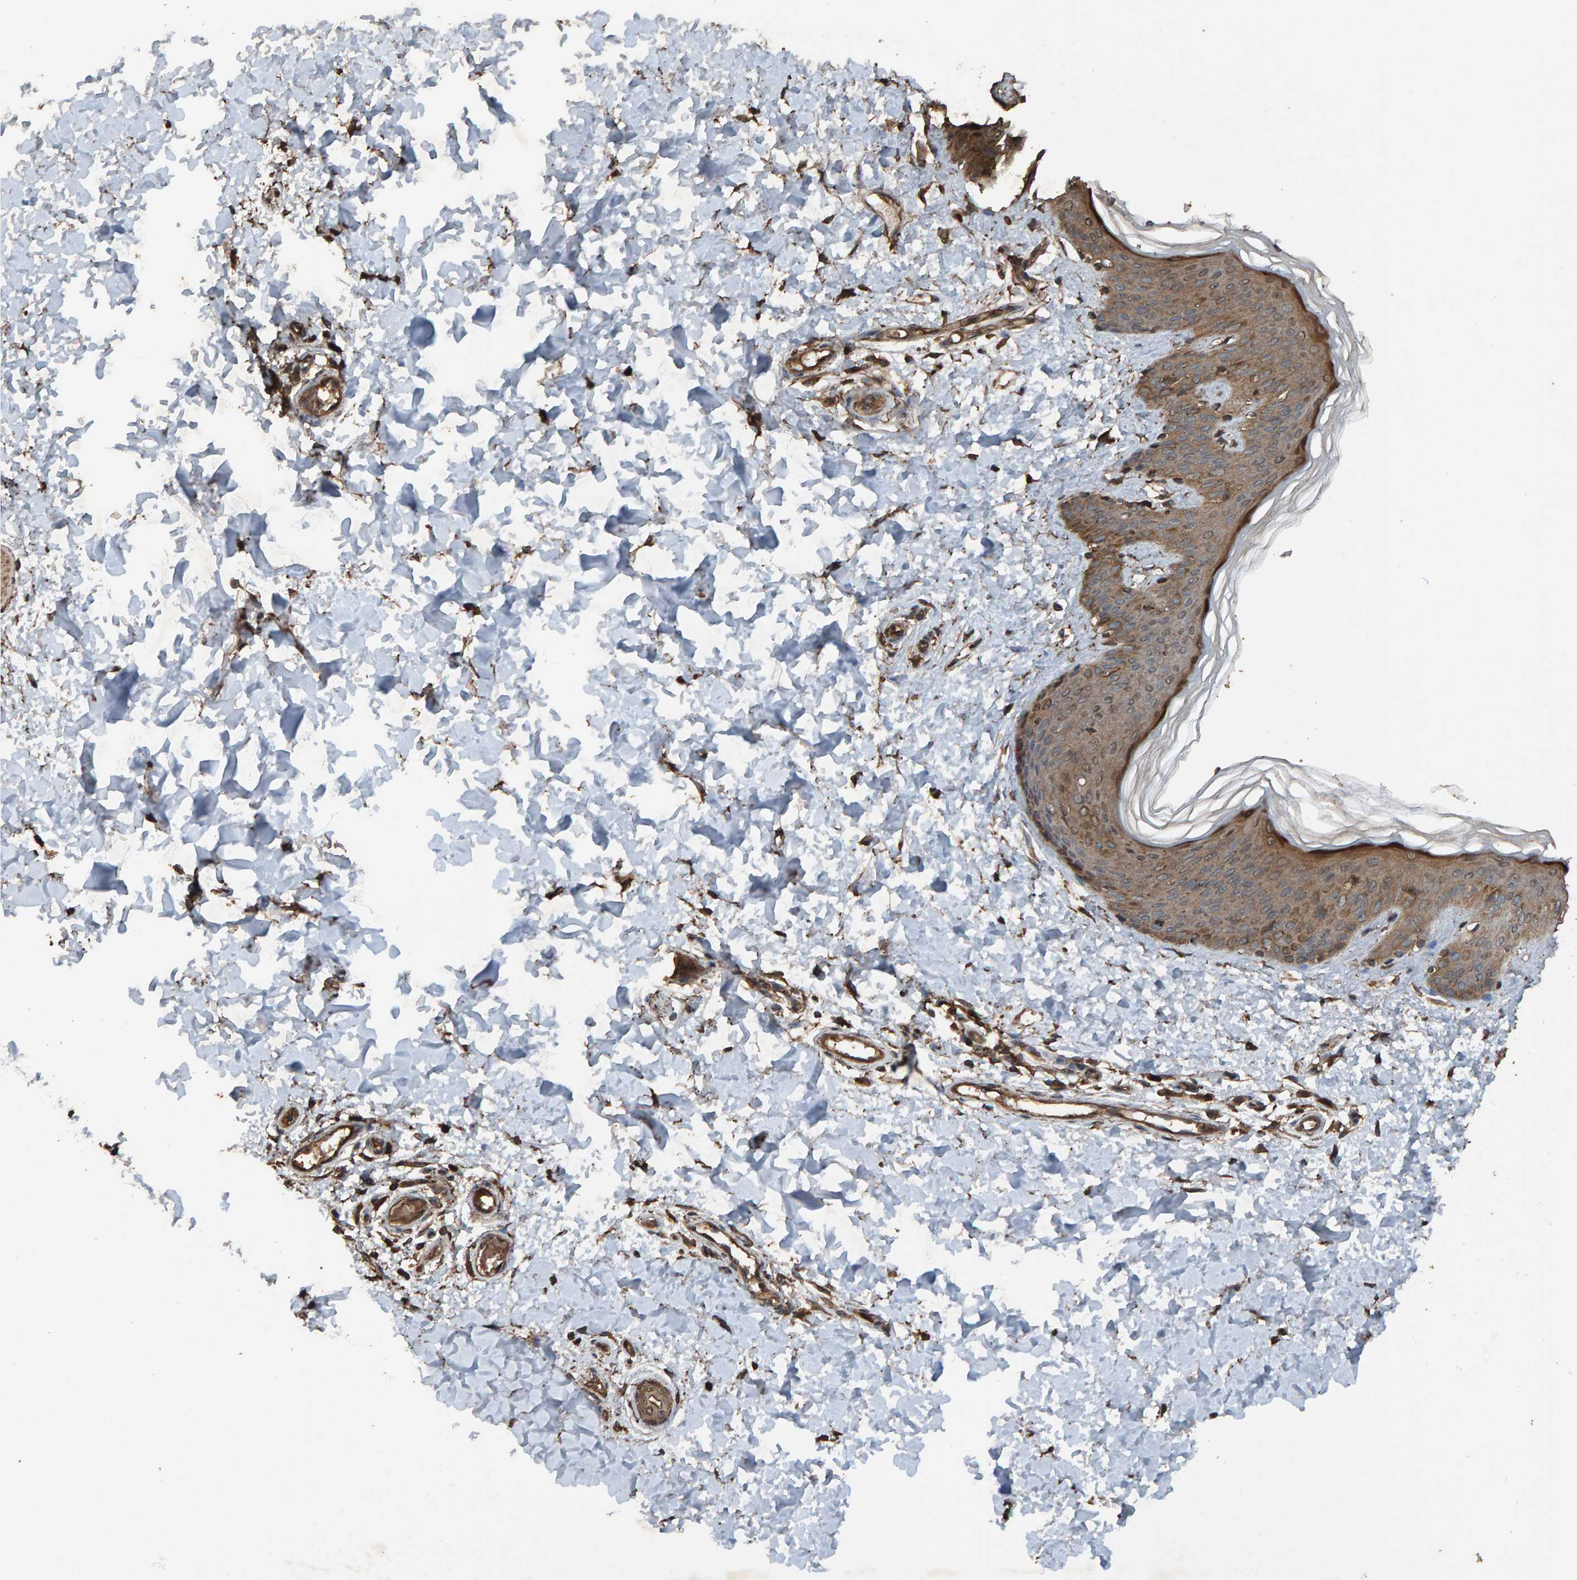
{"staining": {"intensity": "strong", "quantity": ">75%", "location": "cytoplasmic/membranous"}, "tissue": "skin", "cell_type": "Fibroblasts", "image_type": "normal", "snomed": [{"axis": "morphology", "description": "Normal tissue, NOS"}, {"axis": "morphology", "description": "Neoplasm, benign, NOS"}, {"axis": "topography", "description": "Skin"}, {"axis": "topography", "description": "Soft tissue"}], "caption": "This micrograph exhibits normal skin stained with immunohistochemistry (IHC) to label a protein in brown. The cytoplasmic/membranous of fibroblasts show strong positivity for the protein. Nuclei are counter-stained blue.", "gene": "DUS1L", "patient": {"sex": "male", "age": 26}}